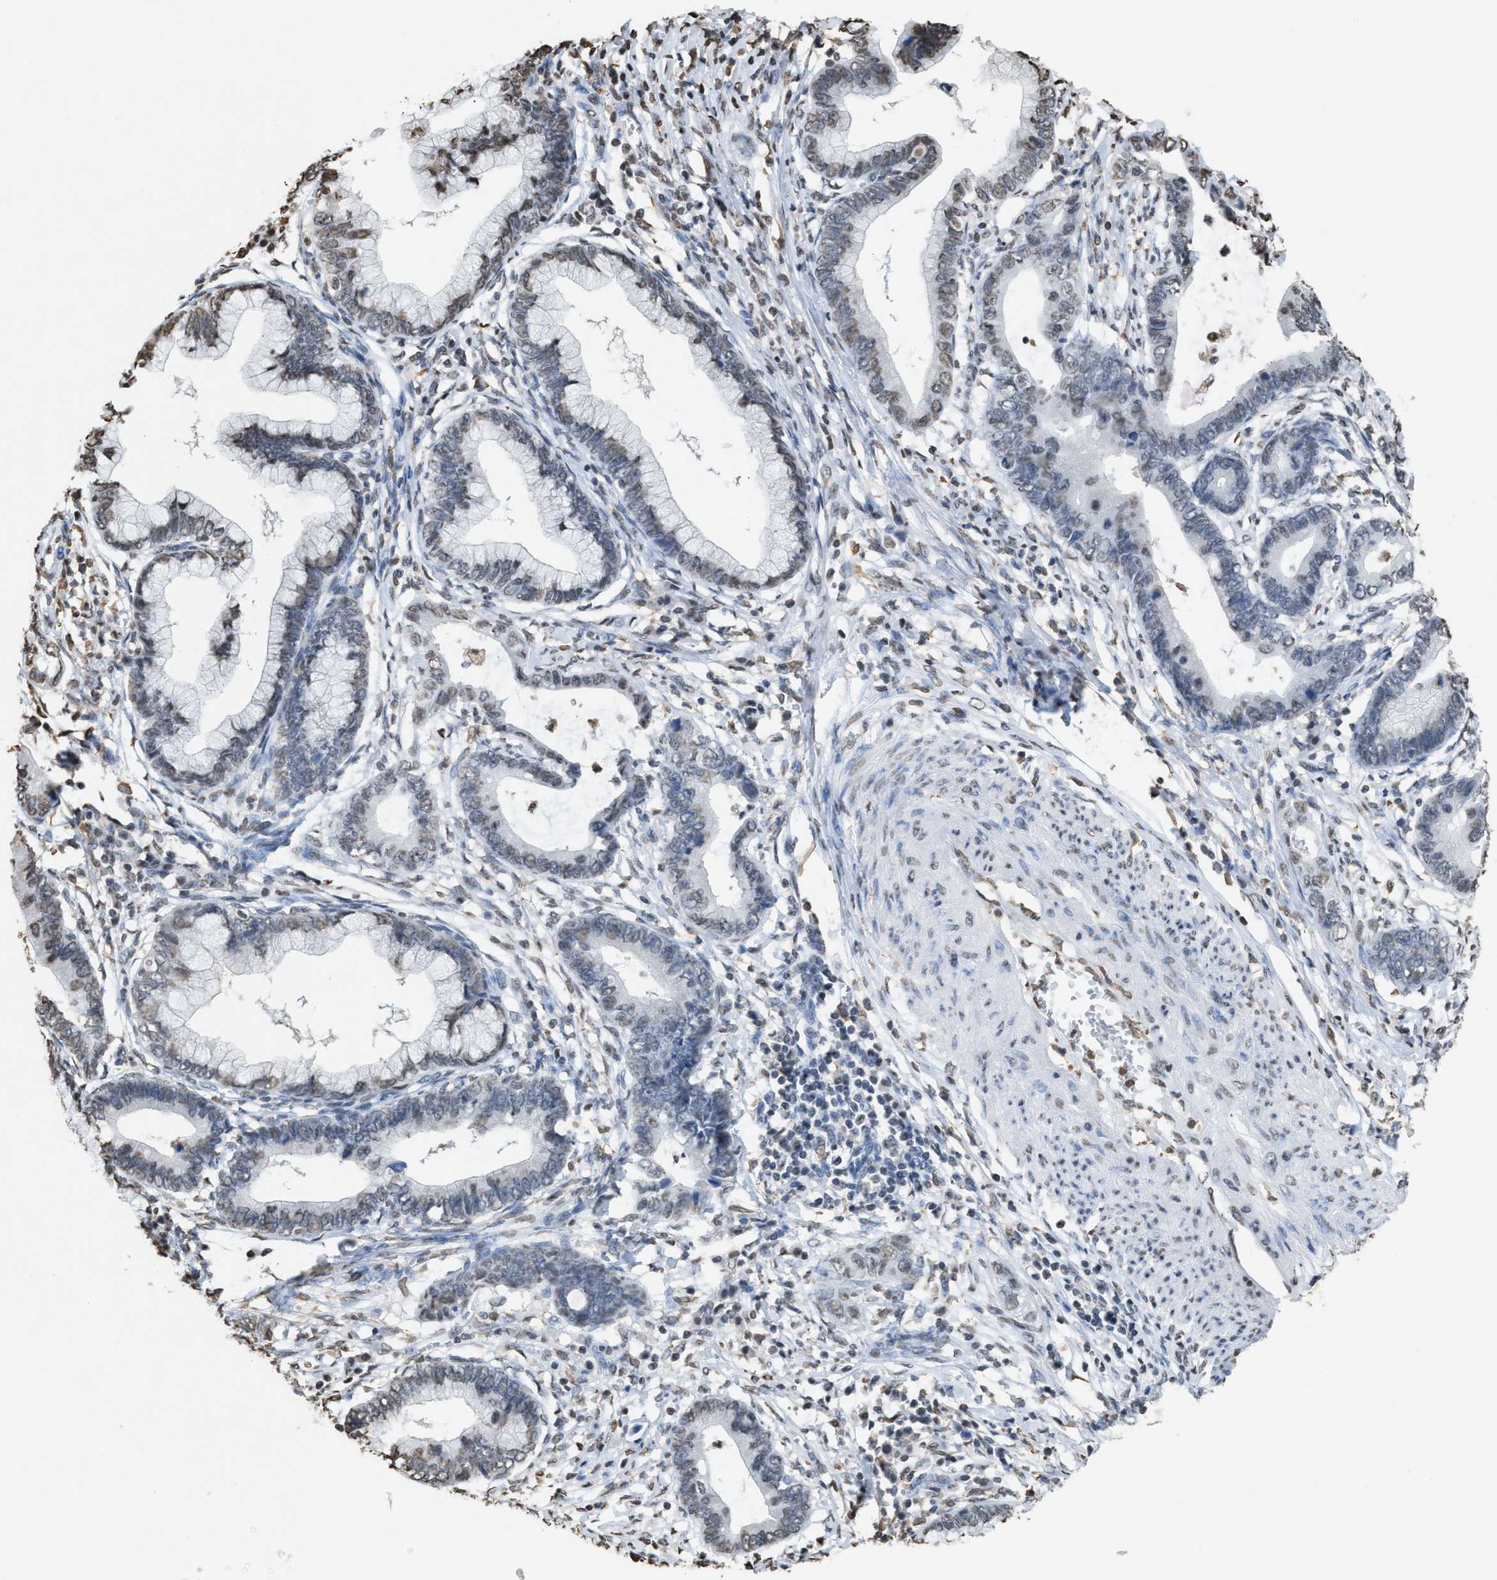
{"staining": {"intensity": "weak", "quantity": "<25%", "location": "nuclear"}, "tissue": "cervical cancer", "cell_type": "Tumor cells", "image_type": "cancer", "snomed": [{"axis": "morphology", "description": "Adenocarcinoma, NOS"}, {"axis": "topography", "description": "Cervix"}], "caption": "IHC image of human adenocarcinoma (cervical) stained for a protein (brown), which demonstrates no positivity in tumor cells. The staining is performed using DAB (3,3'-diaminobenzidine) brown chromogen with nuclei counter-stained in using hematoxylin.", "gene": "NUP88", "patient": {"sex": "female", "age": 44}}